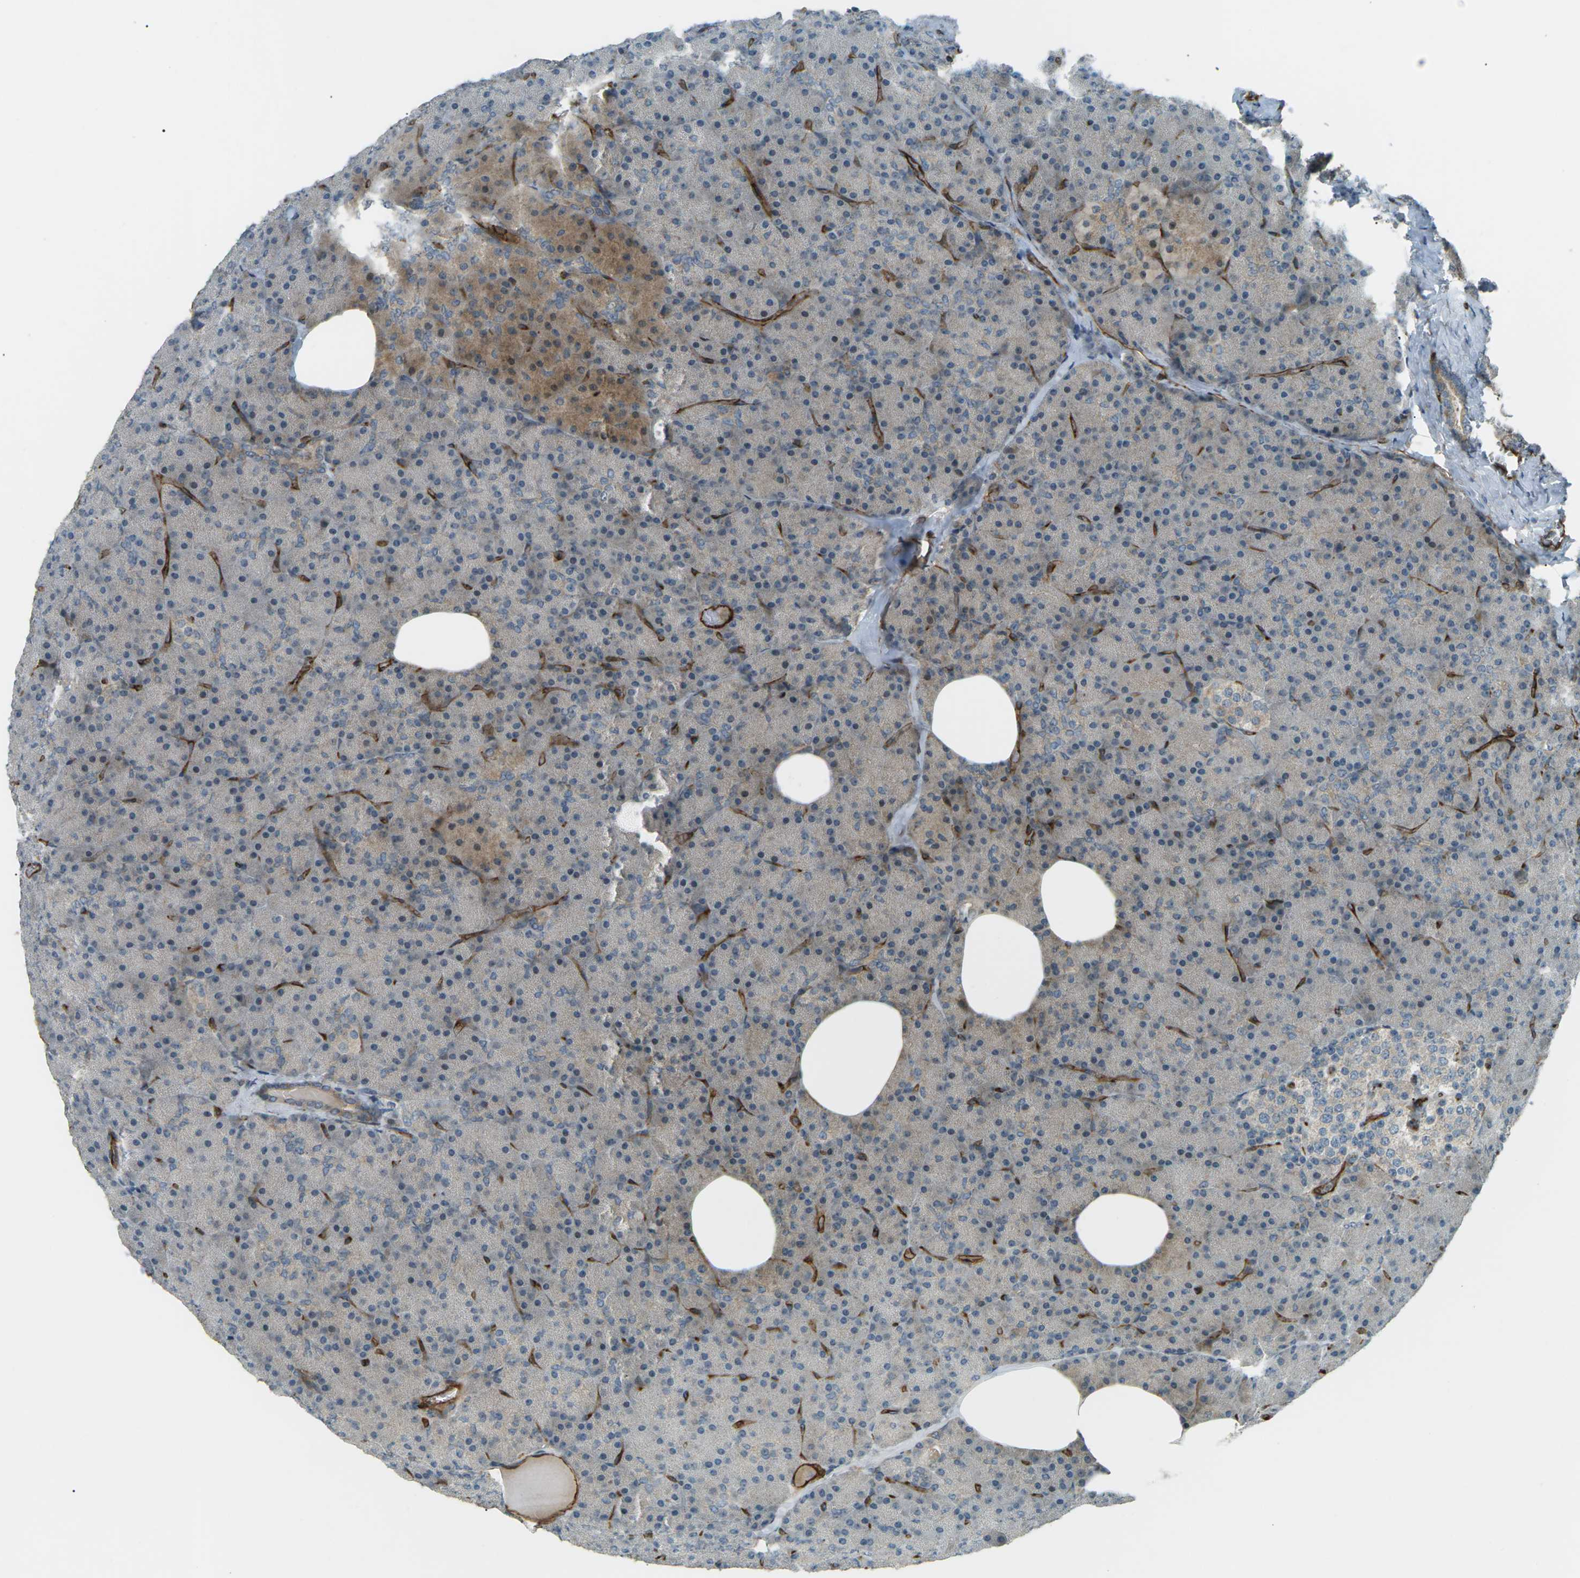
{"staining": {"intensity": "moderate", "quantity": "<25%", "location": "cytoplasmic/membranous"}, "tissue": "pancreas", "cell_type": "Exocrine glandular cells", "image_type": "normal", "snomed": [{"axis": "morphology", "description": "Normal tissue, NOS"}, {"axis": "topography", "description": "Pancreas"}], "caption": "Immunohistochemistry (IHC) of unremarkable pancreas reveals low levels of moderate cytoplasmic/membranous expression in about <25% of exocrine glandular cells.", "gene": "S1PR1", "patient": {"sex": "female", "age": 35}}